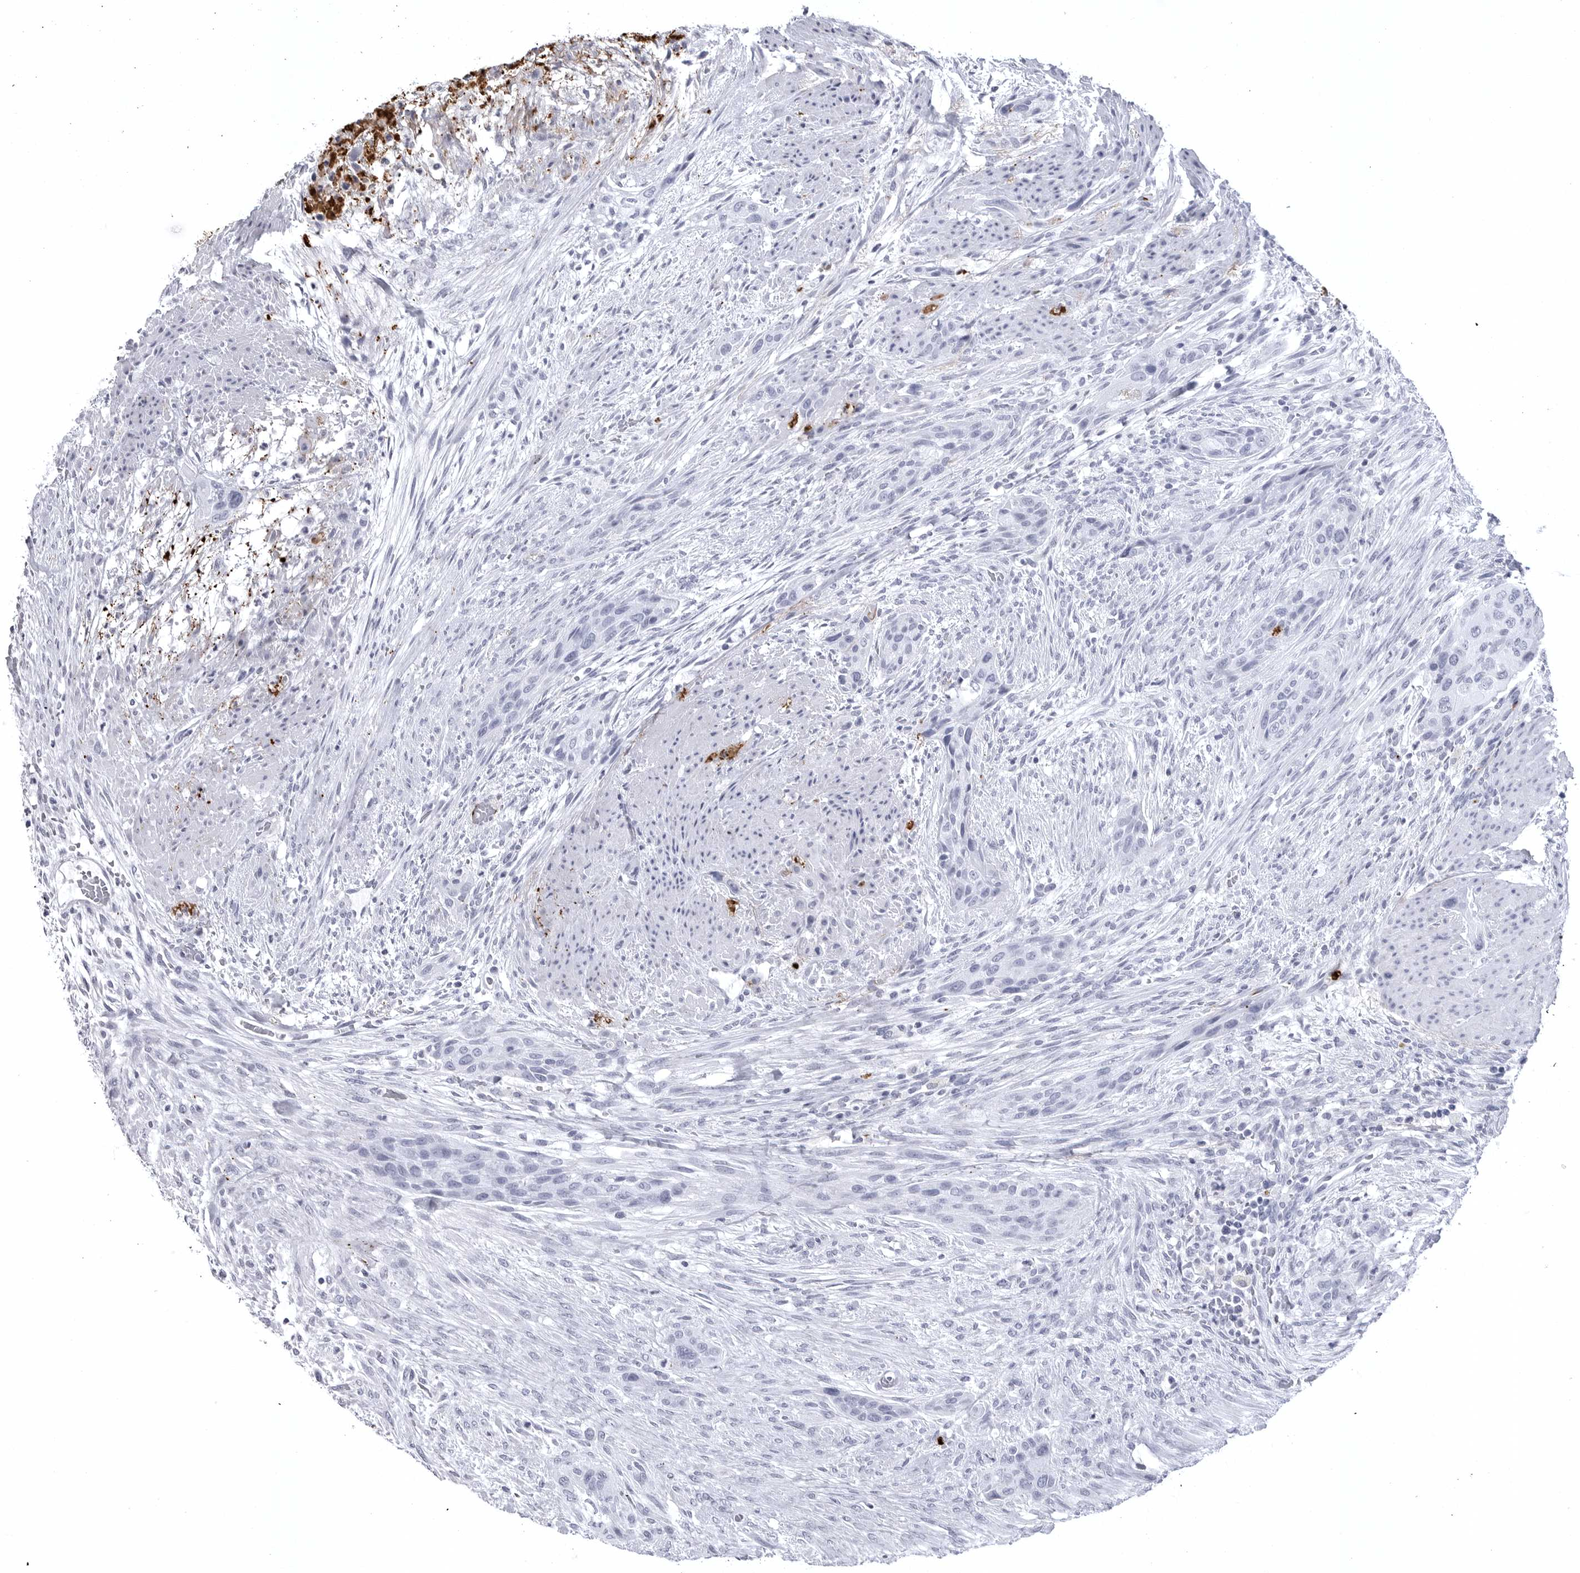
{"staining": {"intensity": "negative", "quantity": "none", "location": "none"}, "tissue": "urothelial cancer", "cell_type": "Tumor cells", "image_type": "cancer", "snomed": [{"axis": "morphology", "description": "Urothelial carcinoma, High grade"}, {"axis": "topography", "description": "Urinary bladder"}], "caption": "Urothelial cancer stained for a protein using immunohistochemistry shows no expression tumor cells.", "gene": "COL26A1", "patient": {"sex": "male", "age": 35}}